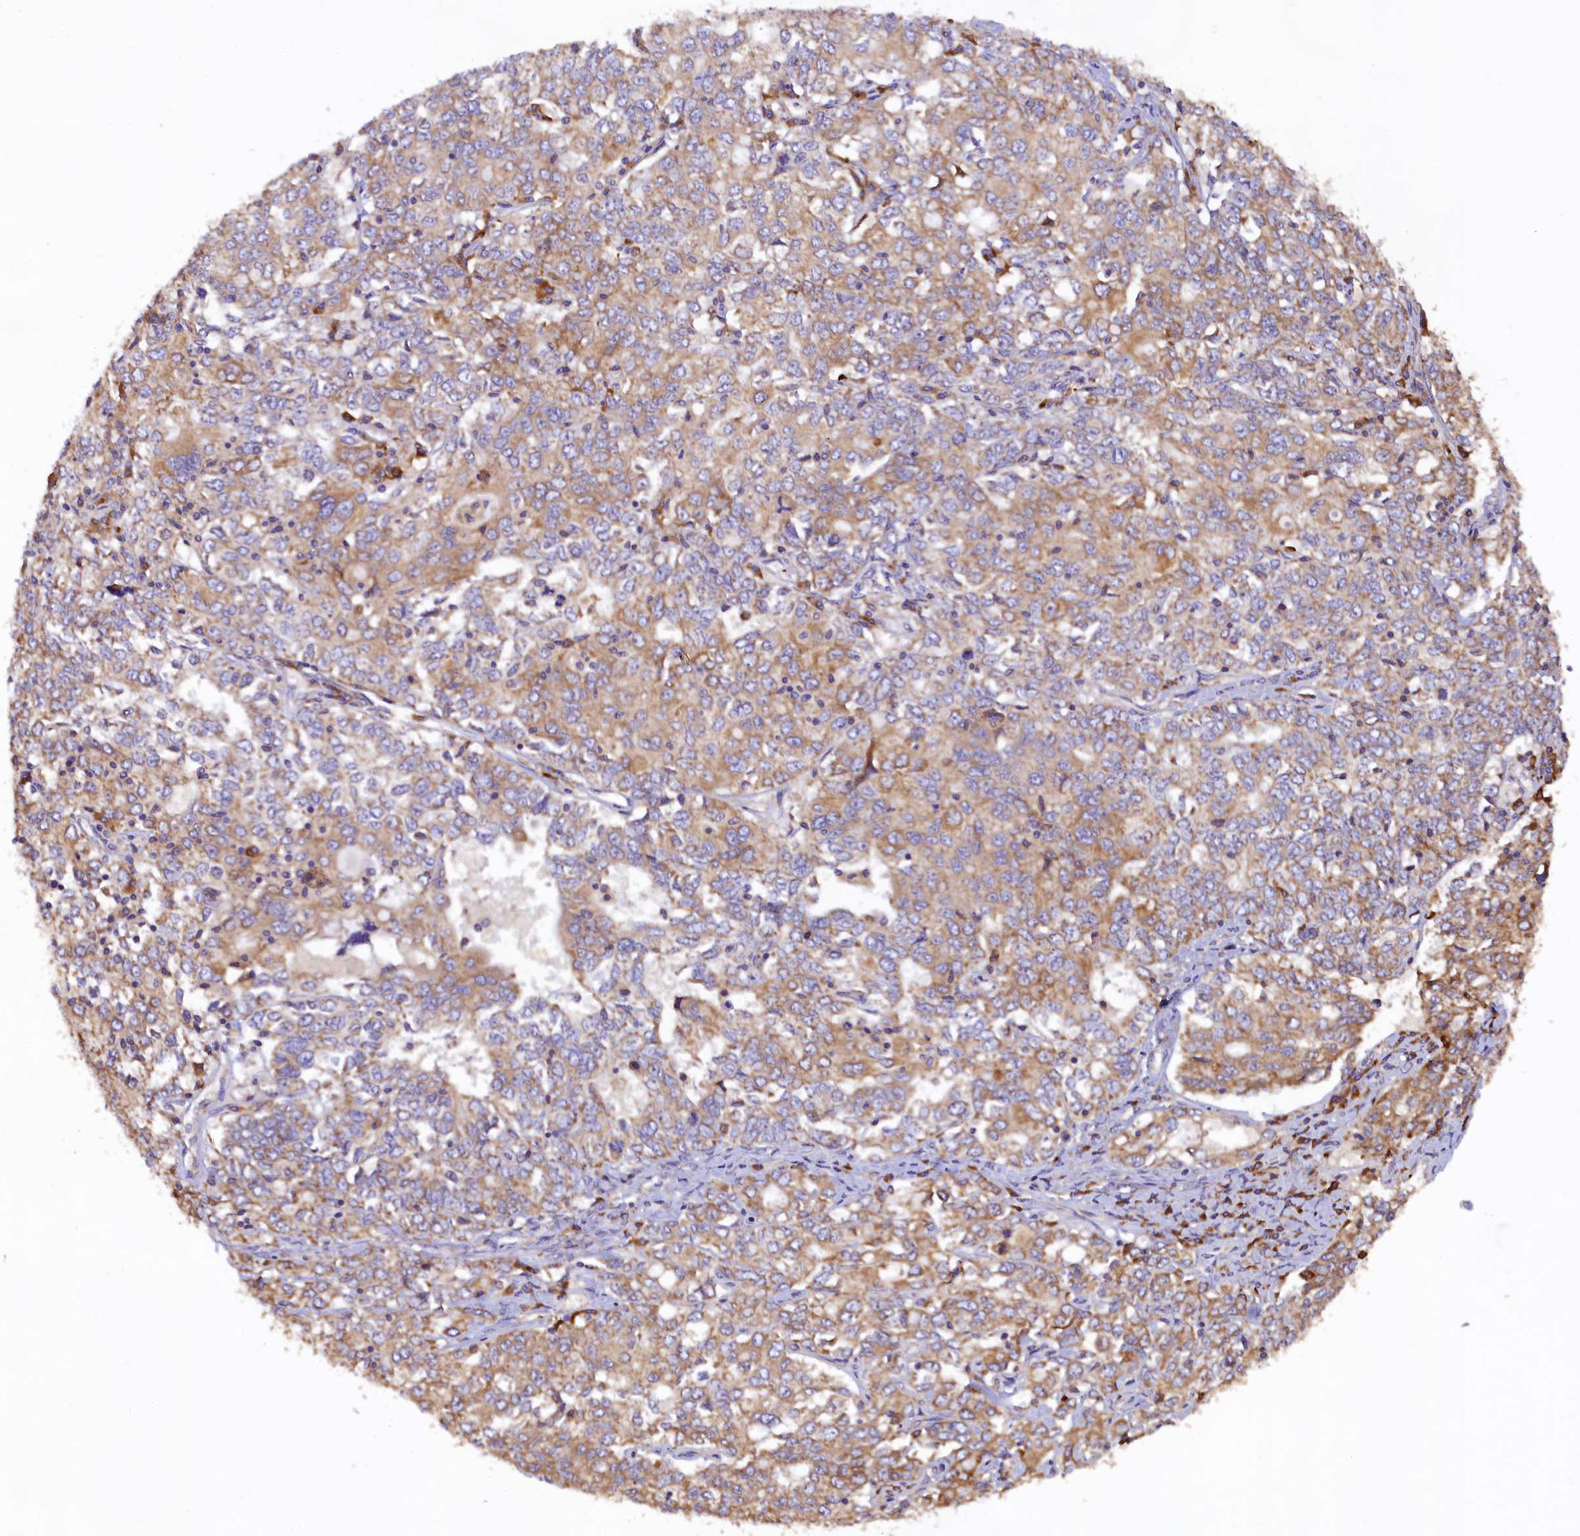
{"staining": {"intensity": "moderate", "quantity": "25%-75%", "location": "cytoplasmic/membranous"}, "tissue": "ovarian cancer", "cell_type": "Tumor cells", "image_type": "cancer", "snomed": [{"axis": "morphology", "description": "Carcinoma, endometroid"}, {"axis": "topography", "description": "Ovary"}], "caption": "High-magnification brightfield microscopy of ovarian endometroid carcinoma stained with DAB (brown) and counterstained with hematoxylin (blue). tumor cells exhibit moderate cytoplasmic/membranous expression is identified in approximately25%-75% of cells.", "gene": "ENKD1", "patient": {"sex": "female", "age": 62}}